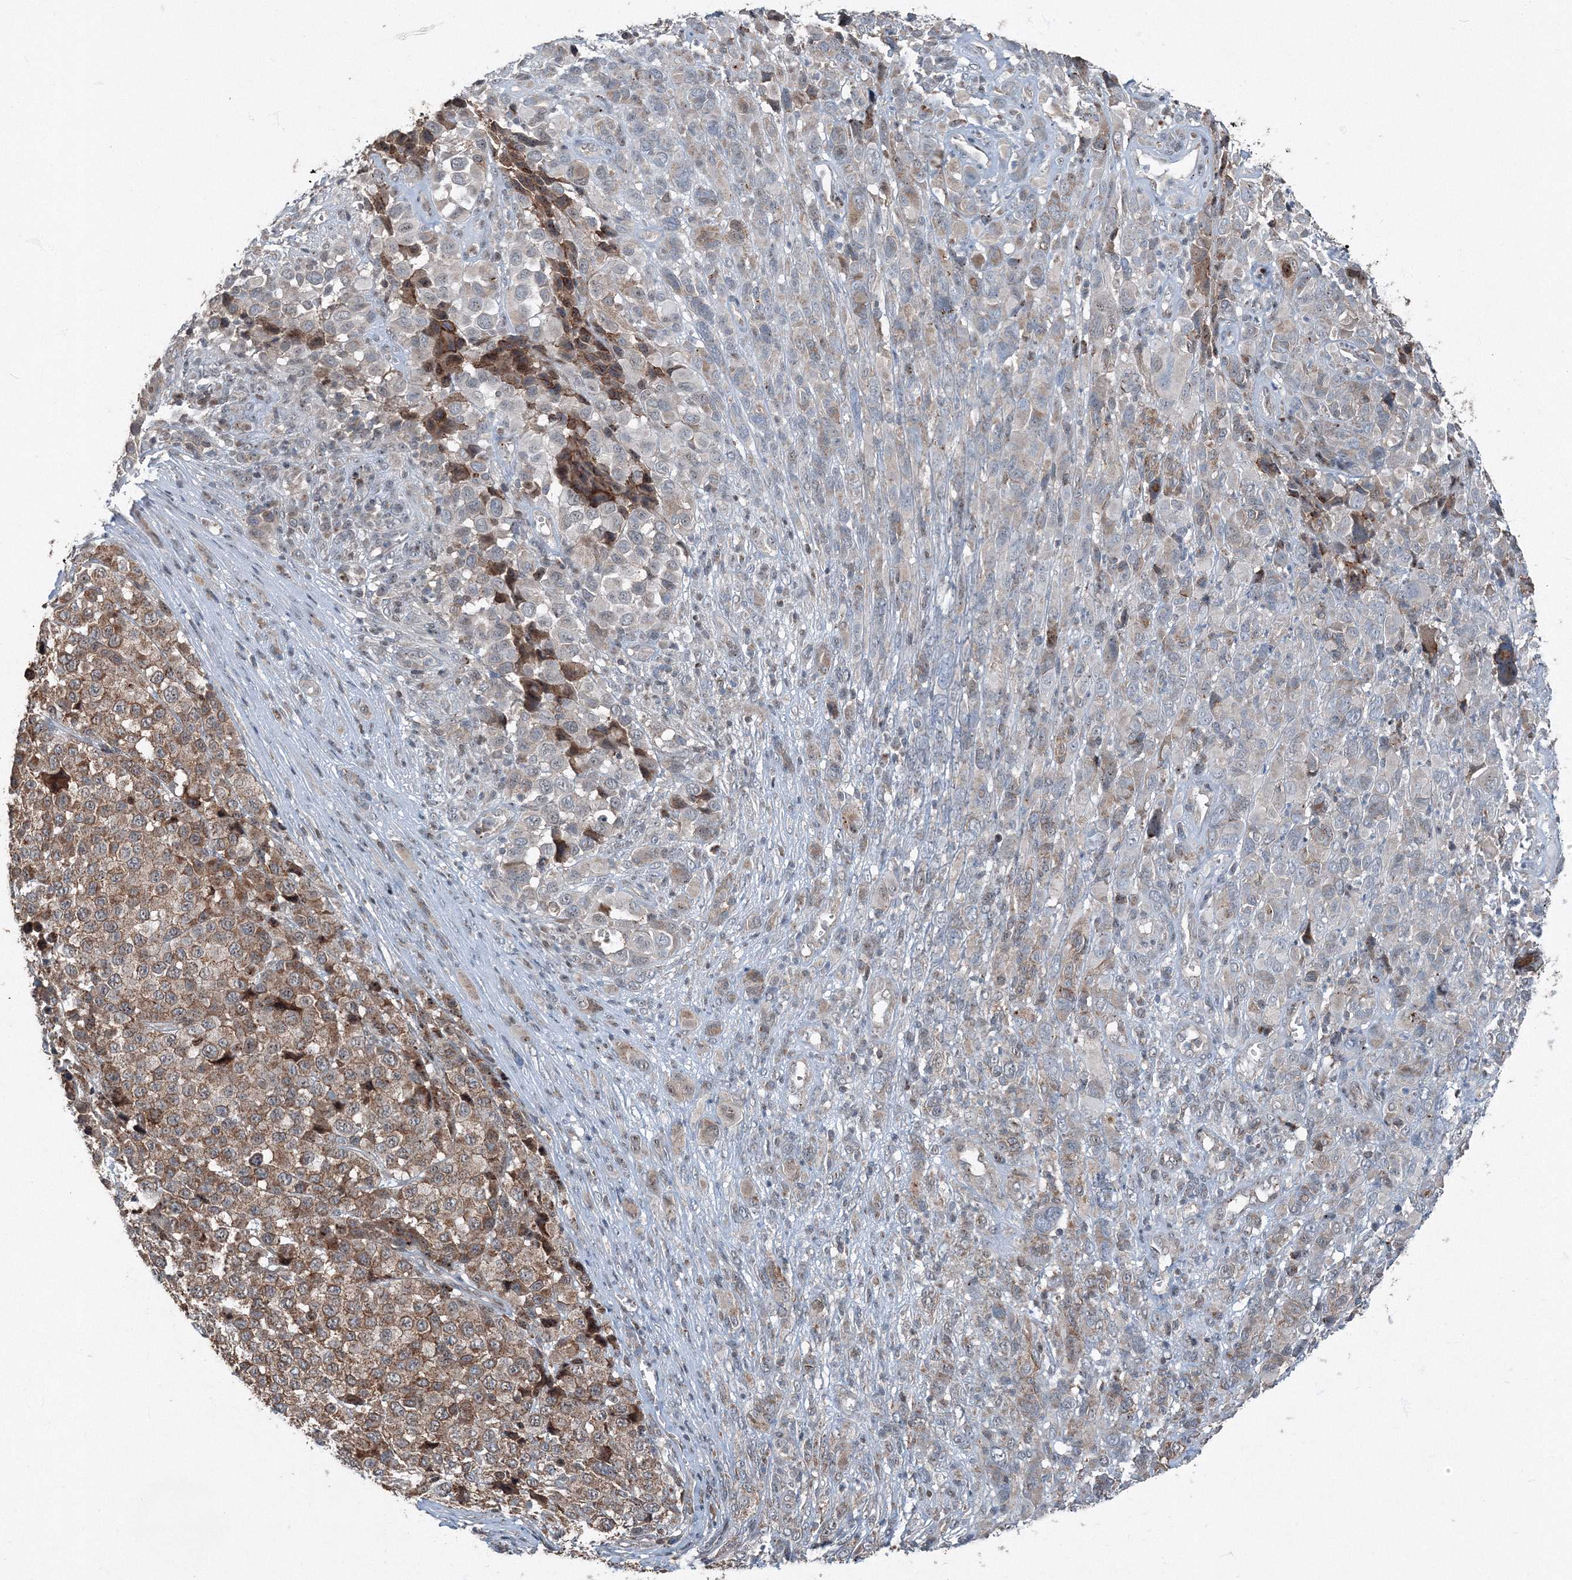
{"staining": {"intensity": "moderate", "quantity": "25%-75%", "location": "cytoplasmic/membranous"}, "tissue": "melanoma", "cell_type": "Tumor cells", "image_type": "cancer", "snomed": [{"axis": "morphology", "description": "Malignant melanoma, NOS"}, {"axis": "topography", "description": "Skin of trunk"}], "caption": "A micrograph of melanoma stained for a protein shows moderate cytoplasmic/membranous brown staining in tumor cells.", "gene": "AASDH", "patient": {"sex": "male", "age": 71}}